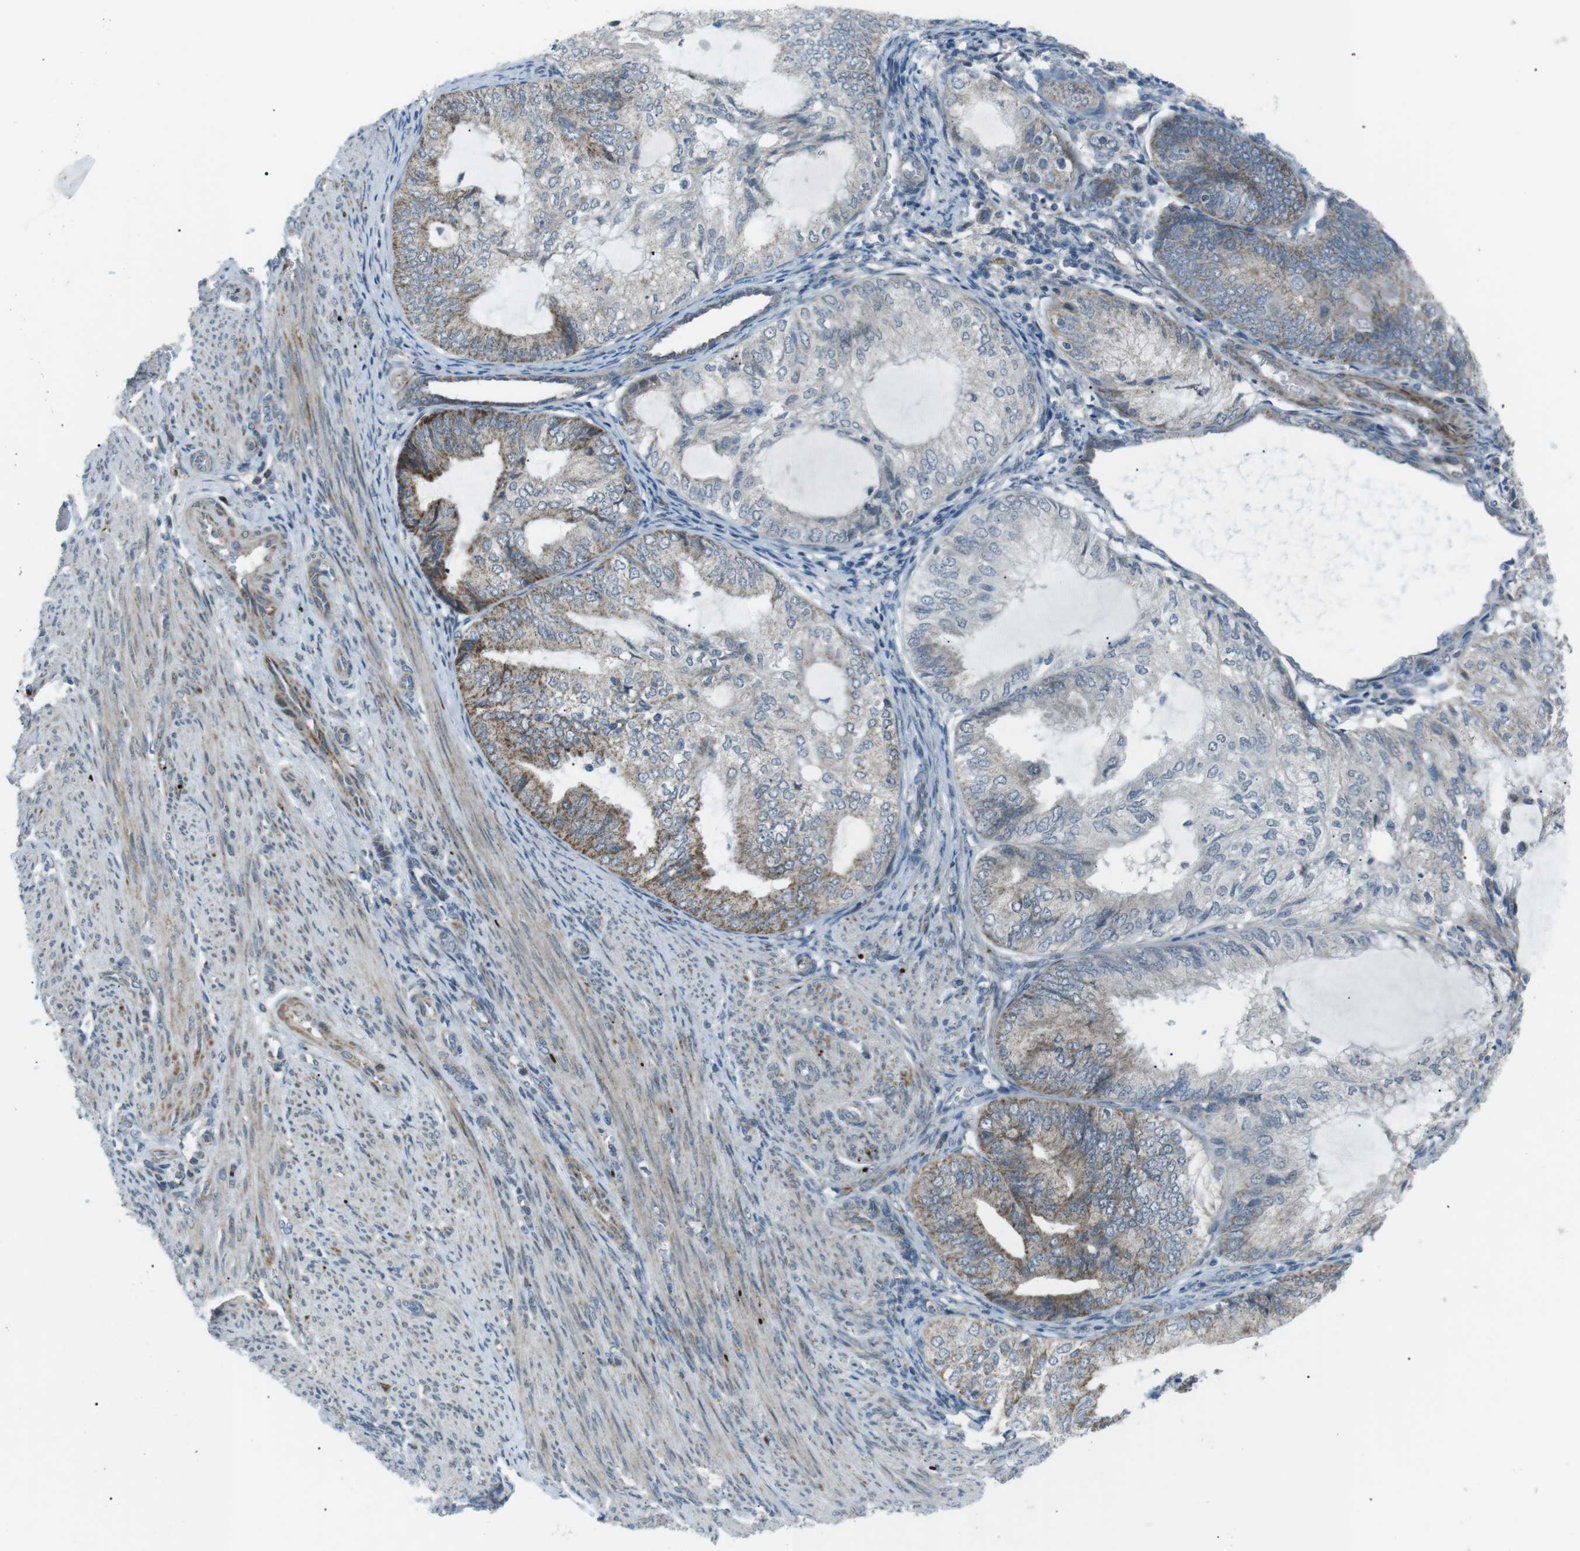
{"staining": {"intensity": "moderate", "quantity": "25%-75%", "location": "cytoplasmic/membranous"}, "tissue": "endometrial cancer", "cell_type": "Tumor cells", "image_type": "cancer", "snomed": [{"axis": "morphology", "description": "Adenocarcinoma, NOS"}, {"axis": "topography", "description": "Endometrium"}], "caption": "Moderate cytoplasmic/membranous expression is present in about 25%-75% of tumor cells in adenocarcinoma (endometrial).", "gene": "ARID5B", "patient": {"sex": "female", "age": 81}}